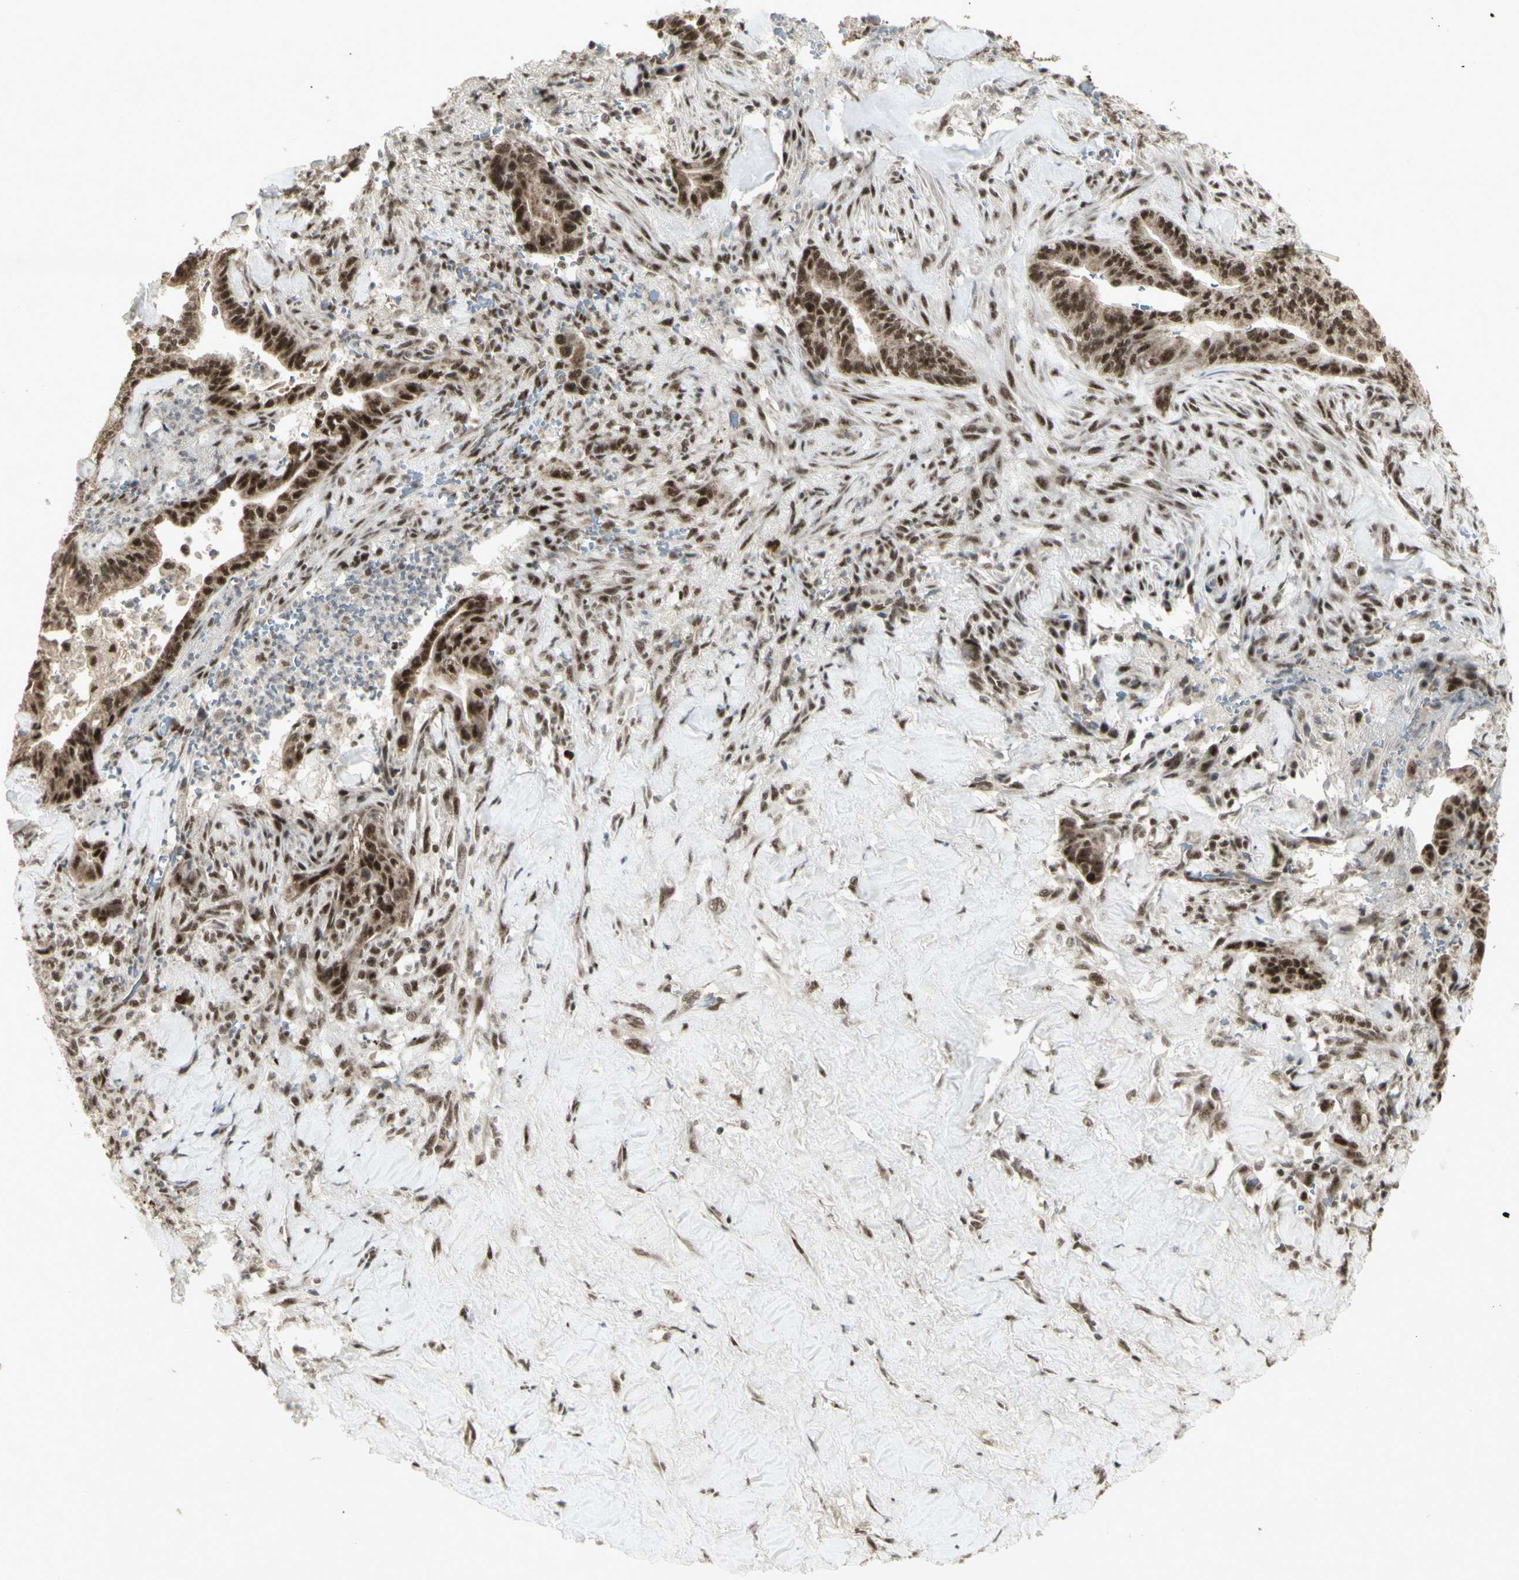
{"staining": {"intensity": "strong", "quantity": "25%-75%", "location": "nuclear"}, "tissue": "liver cancer", "cell_type": "Tumor cells", "image_type": "cancer", "snomed": [{"axis": "morphology", "description": "Cholangiocarcinoma"}, {"axis": "topography", "description": "Liver"}], "caption": "Human cholangiocarcinoma (liver) stained with a protein marker displays strong staining in tumor cells.", "gene": "CCNT1", "patient": {"sex": "female", "age": 67}}